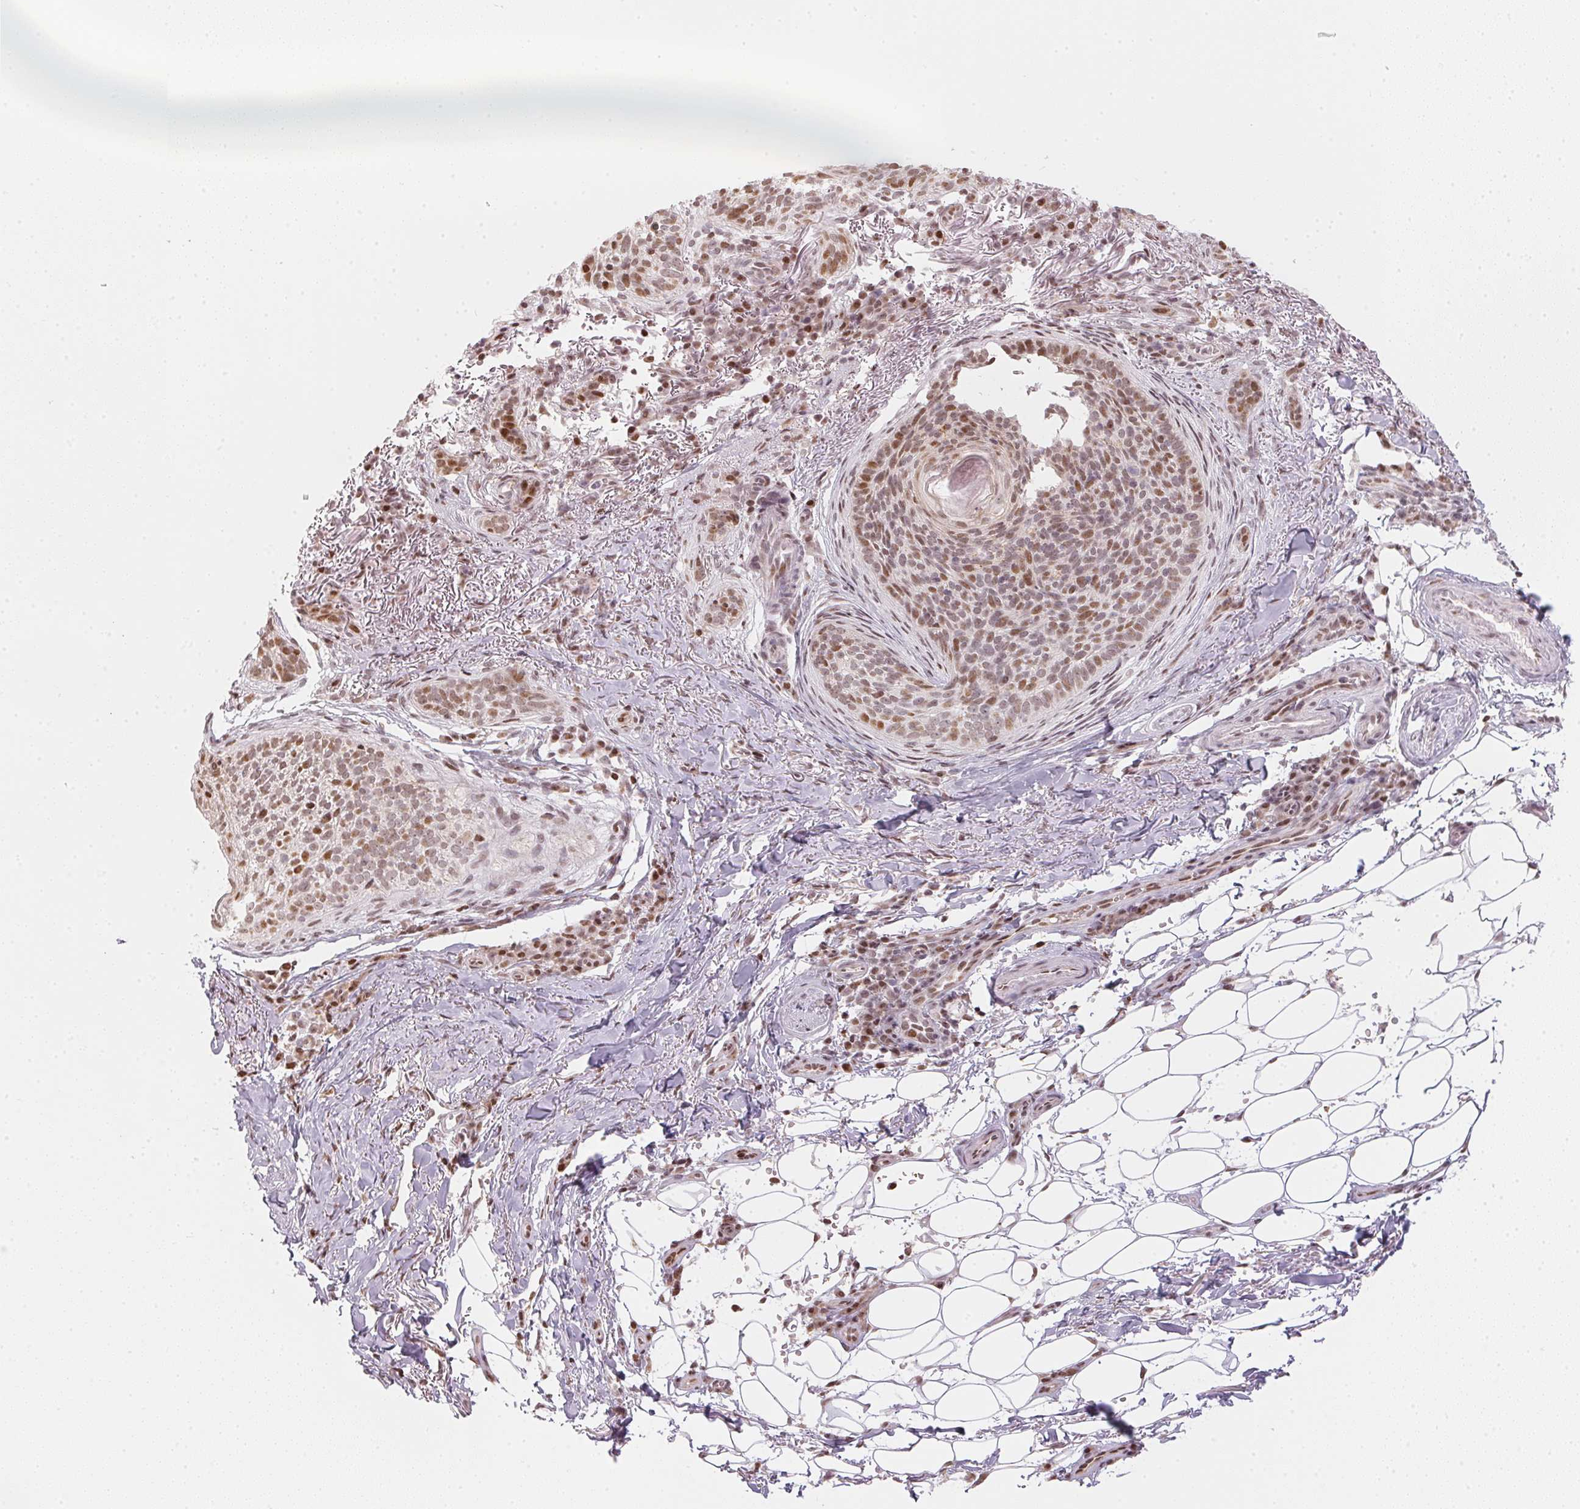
{"staining": {"intensity": "moderate", "quantity": ">75%", "location": "nuclear"}, "tissue": "skin cancer", "cell_type": "Tumor cells", "image_type": "cancer", "snomed": [{"axis": "morphology", "description": "Basal cell carcinoma"}, {"axis": "topography", "description": "Skin"}, {"axis": "topography", "description": "Skin of head"}], "caption": "This is an image of IHC staining of skin cancer, which shows moderate positivity in the nuclear of tumor cells.", "gene": "KAT6A", "patient": {"sex": "male", "age": 62}}